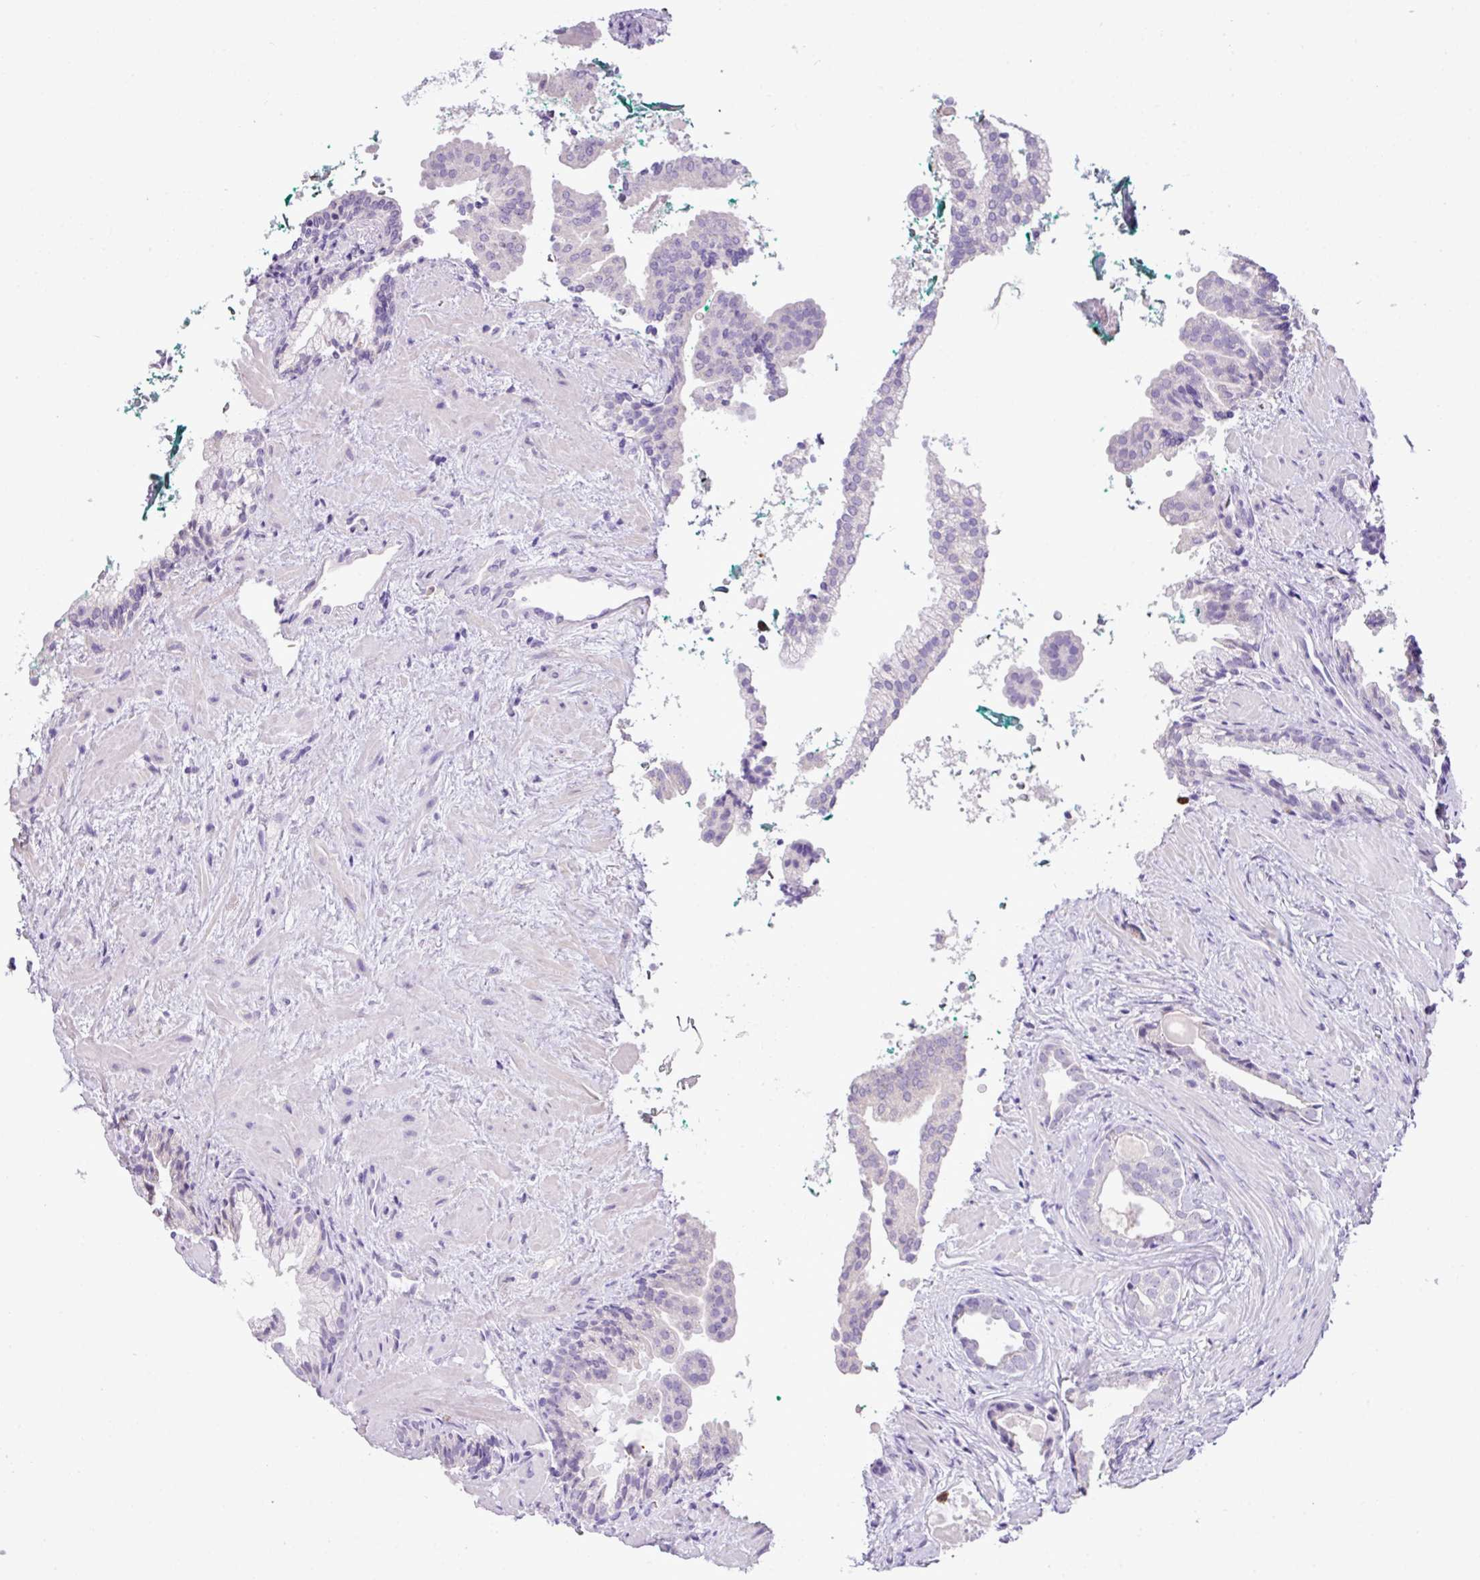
{"staining": {"intensity": "negative", "quantity": "none", "location": "none"}, "tissue": "prostate cancer", "cell_type": "Tumor cells", "image_type": "cancer", "snomed": [{"axis": "morphology", "description": "Adenocarcinoma, High grade"}, {"axis": "topography", "description": "Prostate"}], "caption": "The histopathology image shows no significant staining in tumor cells of high-grade adenocarcinoma (prostate).", "gene": "HTR3E", "patient": {"sex": "male", "age": 60}}